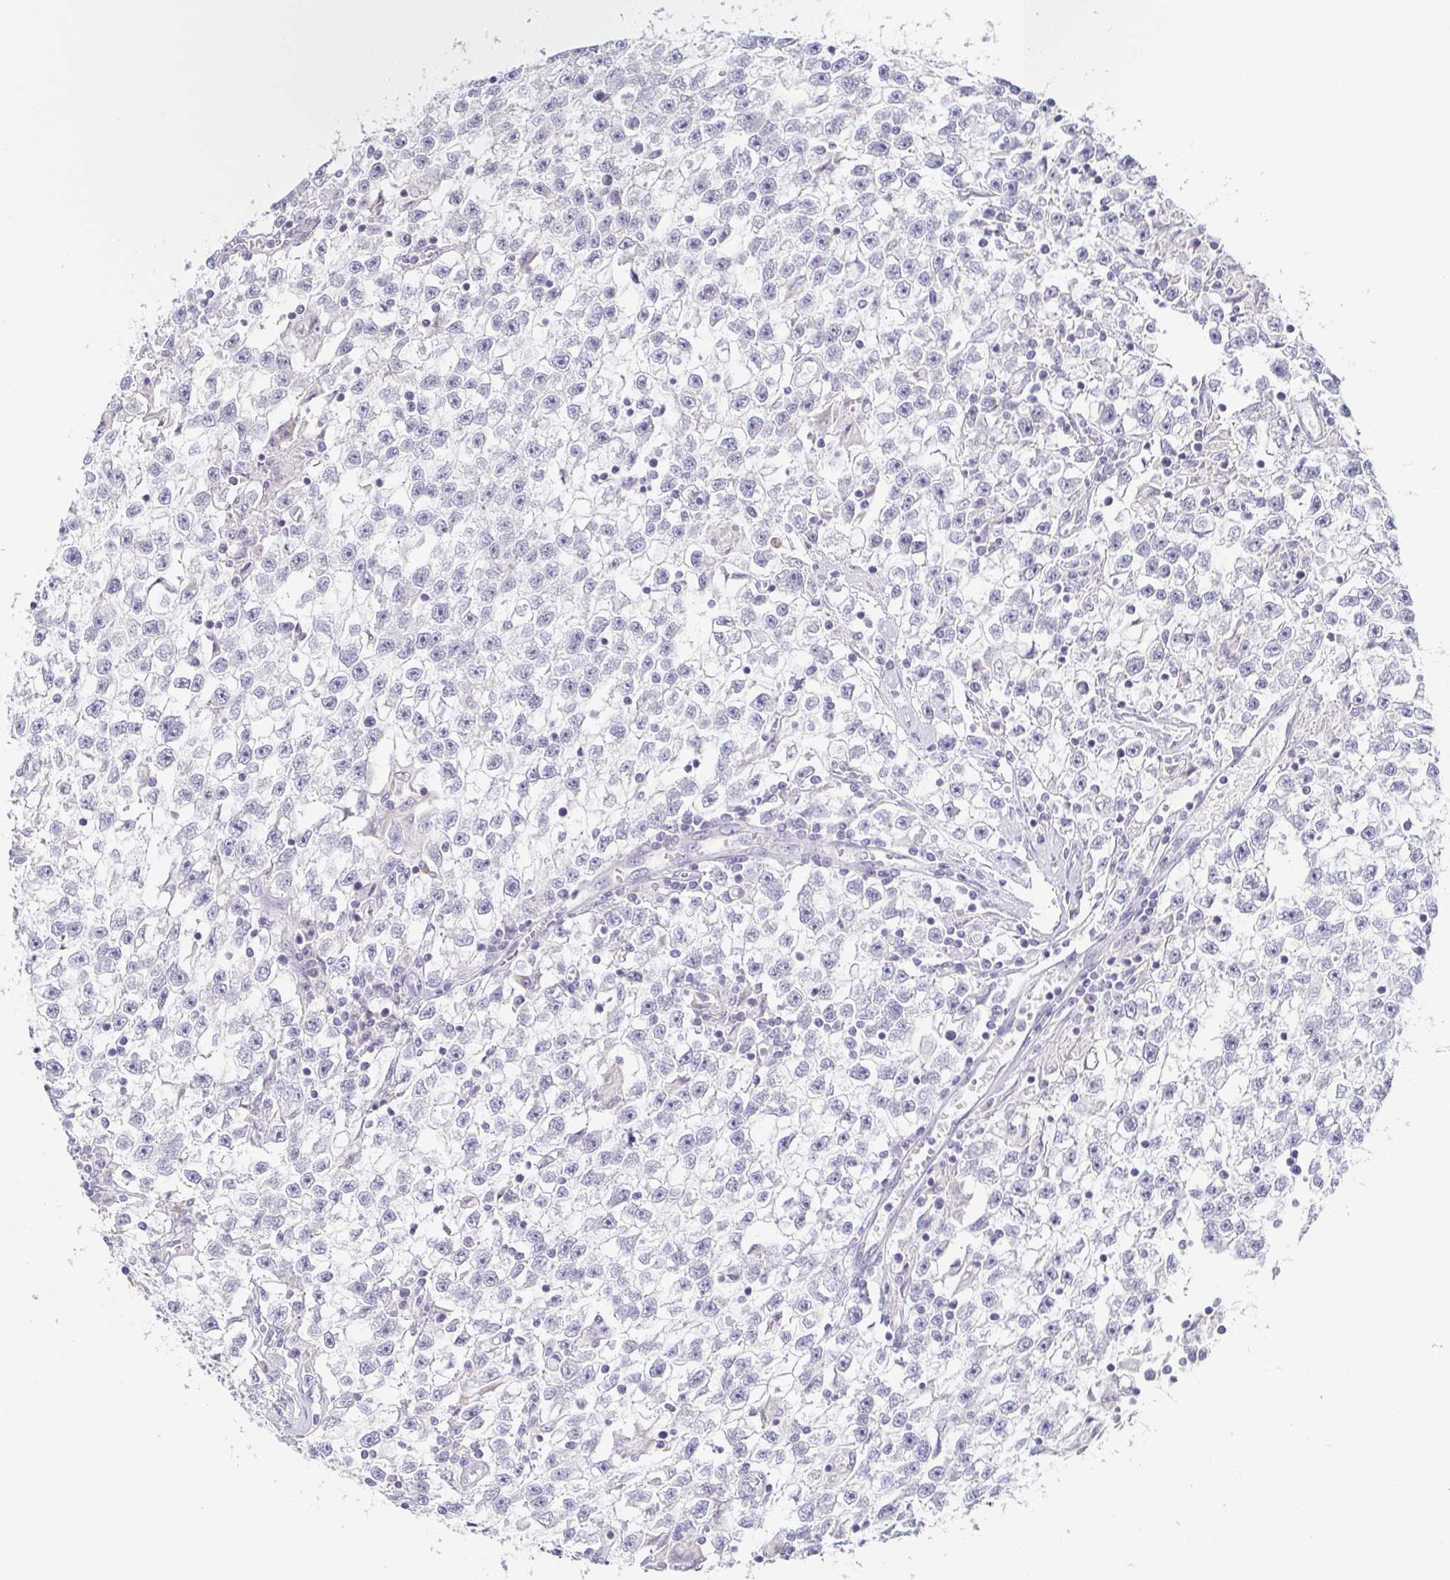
{"staining": {"intensity": "negative", "quantity": "none", "location": "none"}, "tissue": "testis cancer", "cell_type": "Tumor cells", "image_type": "cancer", "snomed": [{"axis": "morphology", "description": "Seminoma, NOS"}, {"axis": "topography", "description": "Testis"}], "caption": "Immunohistochemistry of human testis cancer (seminoma) demonstrates no positivity in tumor cells. (DAB (3,3'-diaminobenzidine) IHC, high magnification).", "gene": "PRR27", "patient": {"sex": "male", "age": 31}}